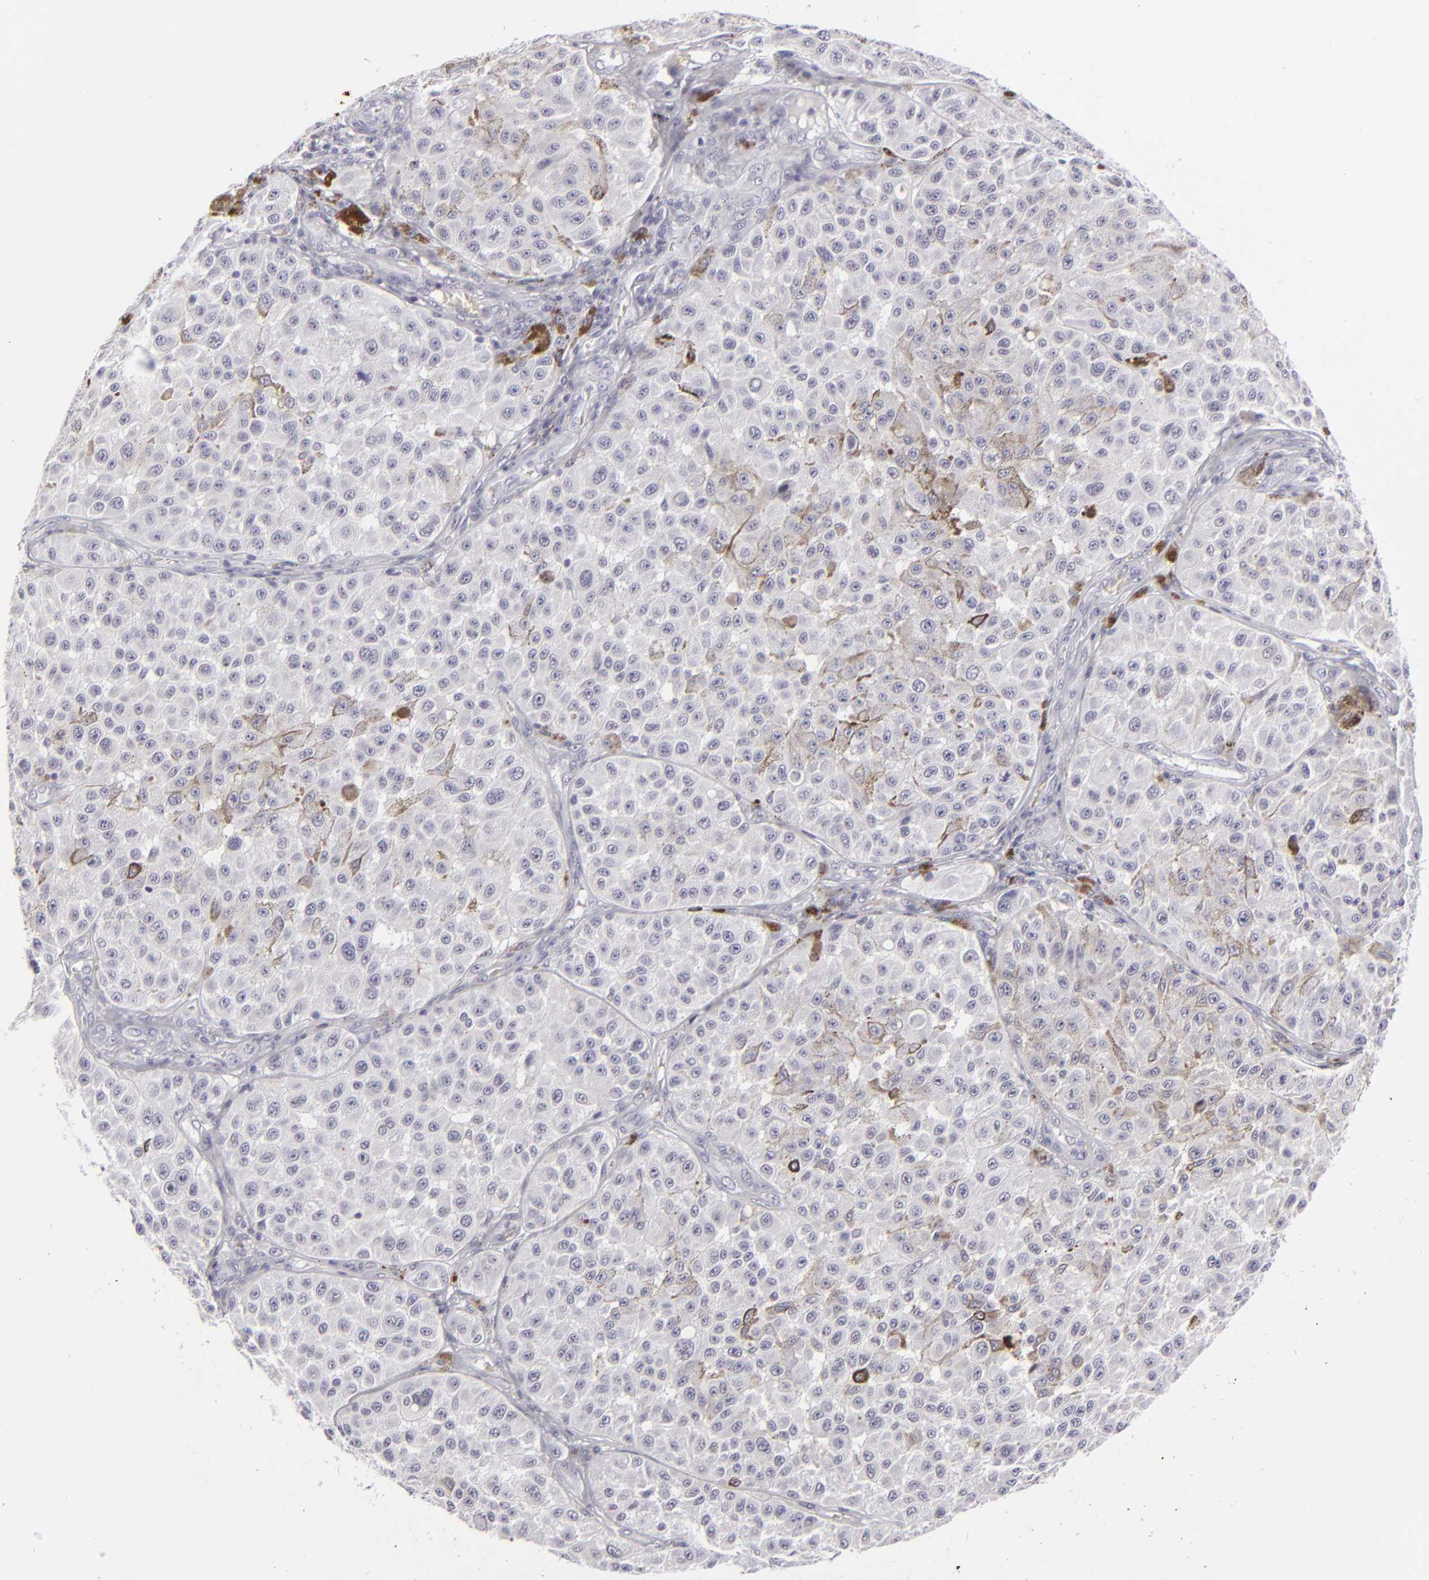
{"staining": {"intensity": "negative", "quantity": "none", "location": "none"}, "tissue": "melanoma", "cell_type": "Tumor cells", "image_type": "cancer", "snomed": [{"axis": "morphology", "description": "Malignant melanoma, NOS"}, {"axis": "topography", "description": "Skin"}], "caption": "A high-resolution histopathology image shows immunohistochemistry staining of melanoma, which demonstrates no significant expression in tumor cells. Brightfield microscopy of immunohistochemistry stained with DAB (3,3'-diaminobenzidine) (brown) and hematoxylin (blue), captured at high magnification.", "gene": "KRT1", "patient": {"sex": "female", "age": 64}}